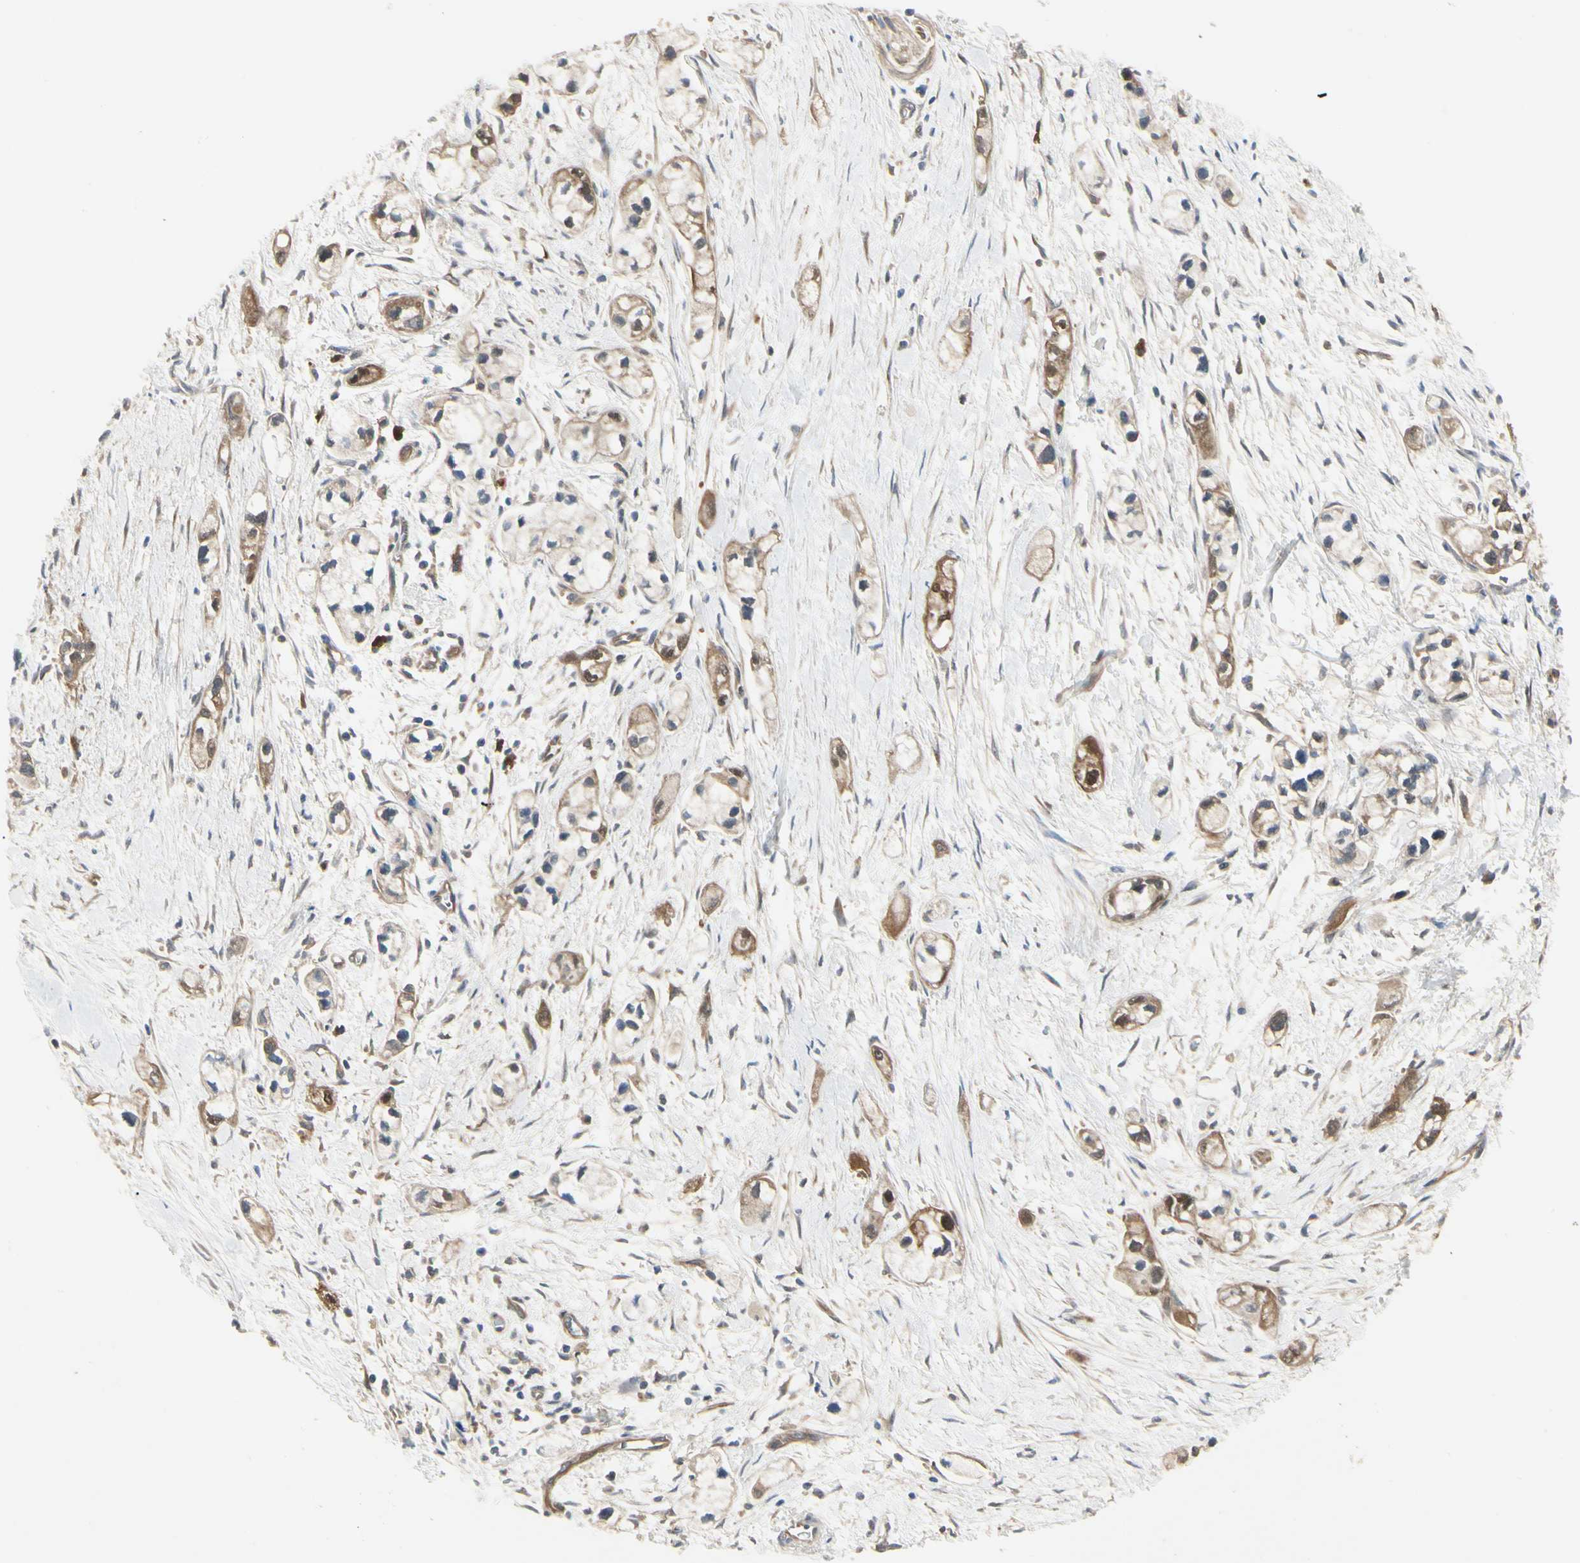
{"staining": {"intensity": "strong", "quantity": ">75%", "location": "cytoplasmic/membranous,nuclear"}, "tissue": "pancreatic cancer", "cell_type": "Tumor cells", "image_type": "cancer", "snomed": [{"axis": "morphology", "description": "Adenocarcinoma, NOS"}, {"axis": "topography", "description": "Pancreas"}], "caption": "IHC image of neoplastic tissue: human pancreatic adenocarcinoma stained using immunohistochemistry exhibits high levels of strong protein expression localized specifically in the cytoplasmic/membranous and nuclear of tumor cells, appearing as a cytoplasmic/membranous and nuclear brown color.", "gene": "NME1-NME2", "patient": {"sex": "male", "age": 74}}